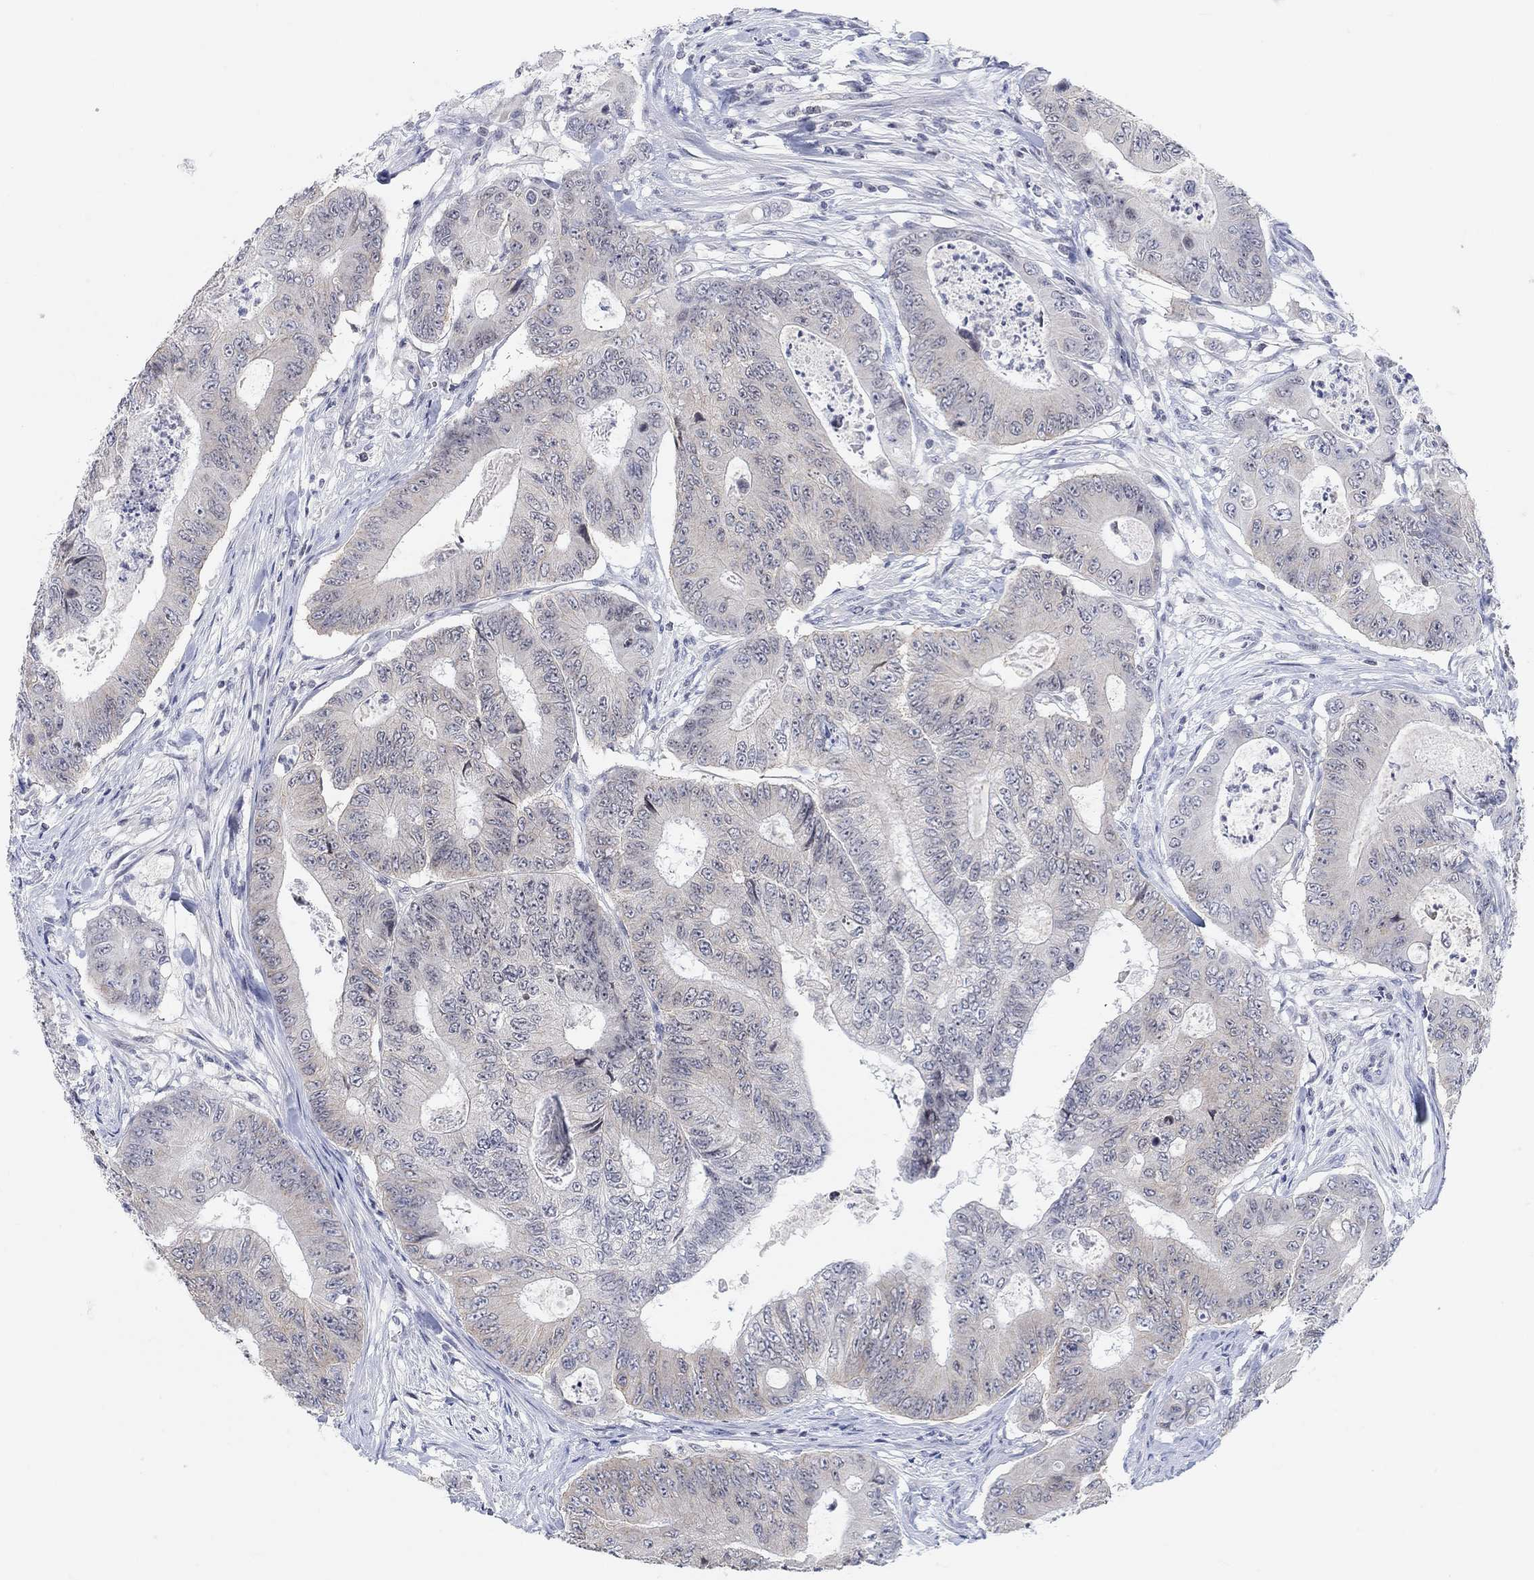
{"staining": {"intensity": "negative", "quantity": "none", "location": "none"}, "tissue": "colorectal cancer", "cell_type": "Tumor cells", "image_type": "cancer", "snomed": [{"axis": "morphology", "description": "Adenocarcinoma, NOS"}, {"axis": "topography", "description": "Colon"}], "caption": "This micrograph is of colorectal adenocarcinoma stained with immunohistochemistry to label a protein in brown with the nuclei are counter-stained blue. There is no expression in tumor cells.", "gene": "ATP6V1E2", "patient": {"sex": "female", "age": 48}}